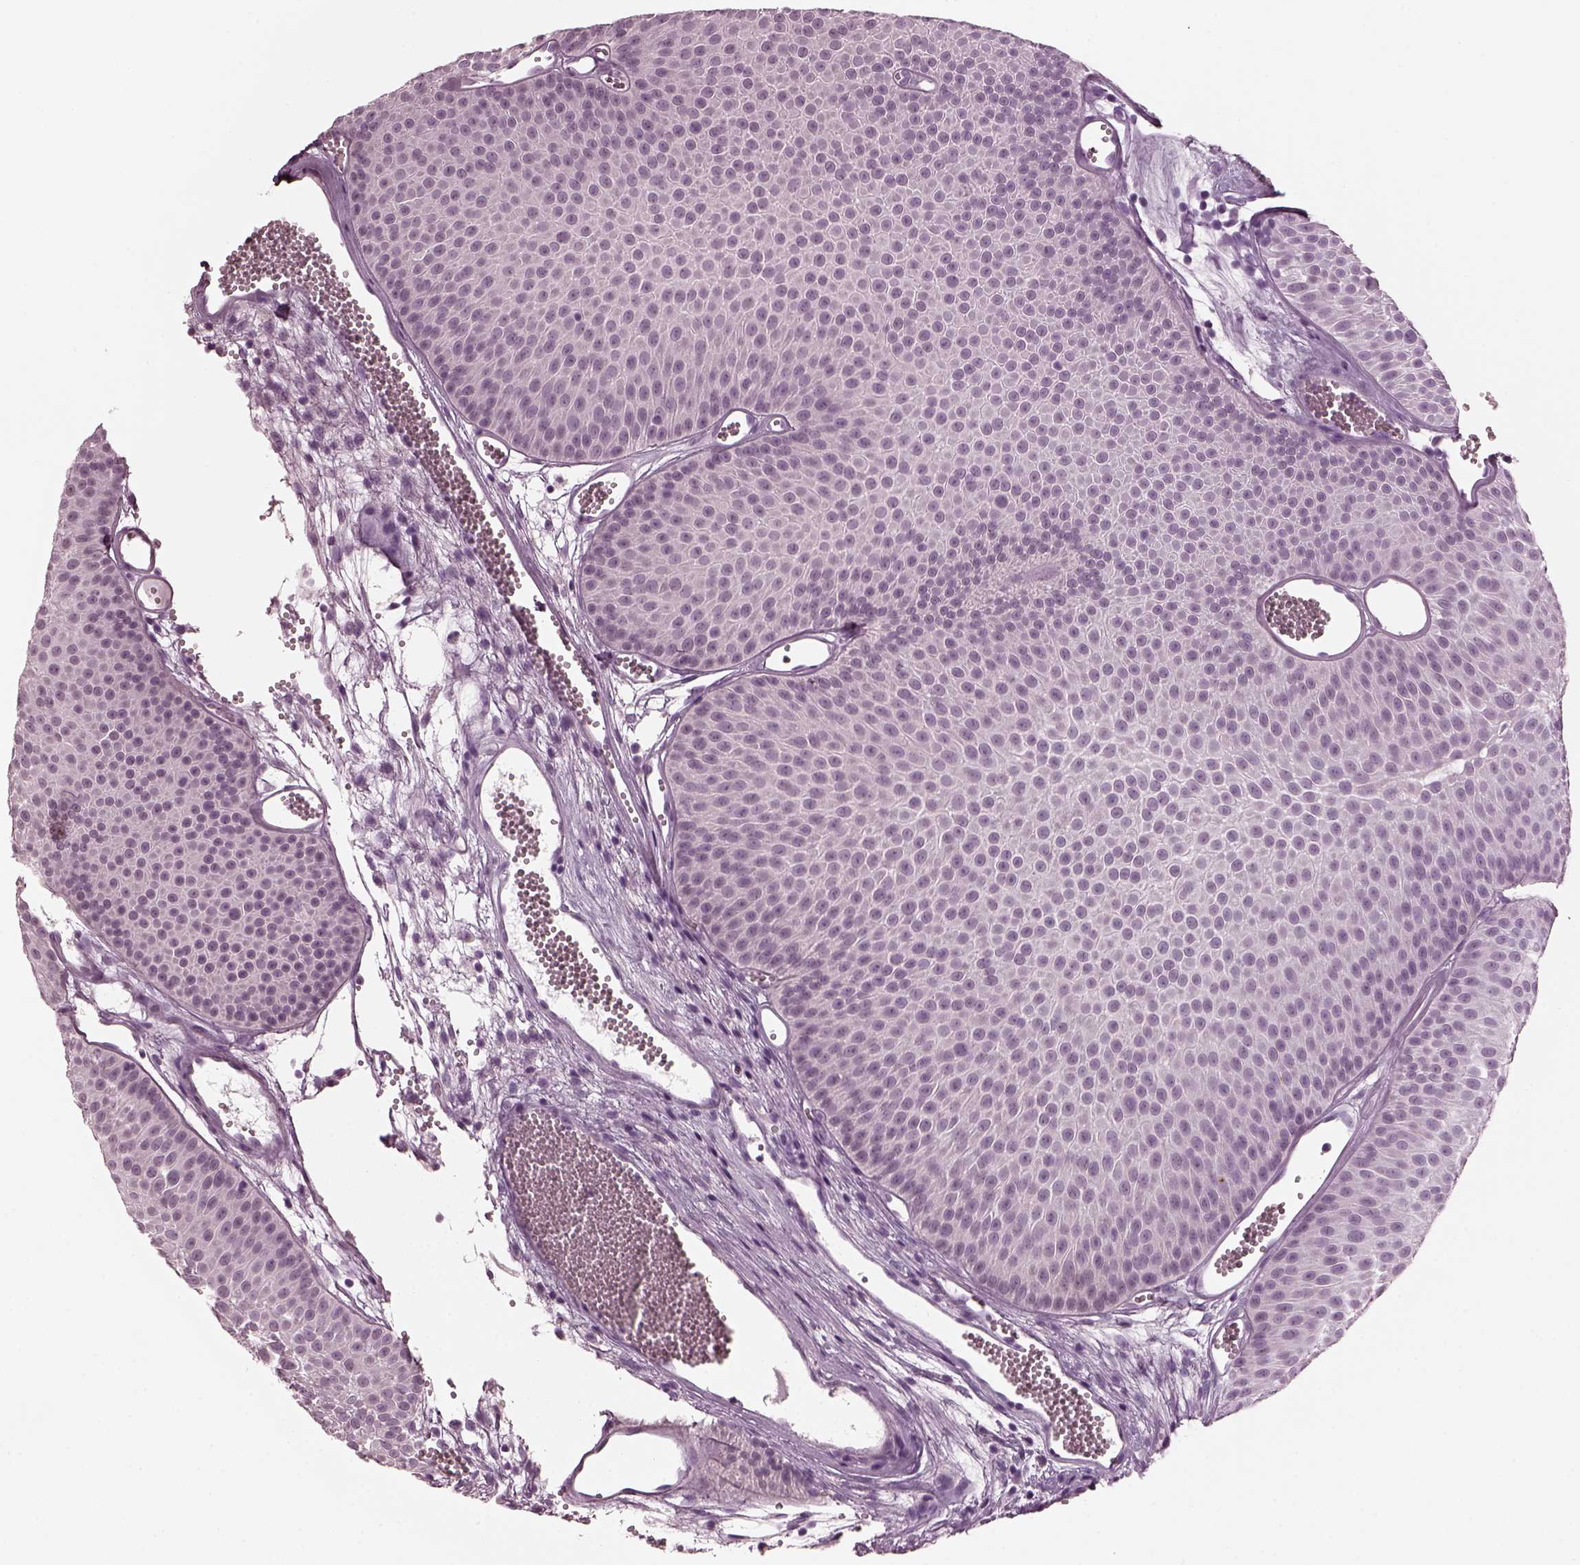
{"staining": {"intensity": "negative", "quantity": "none", "location": "none"}, "tissue": "urothelial cancer", "cell_type": "Tumor cells", "image_type": "cancer", "snomed": [{"axis": "morphology", "description": "Urothelial carcinoma, Low grade"}, {"axis": "topography", "description": "Urinary bladder"}], "caption": "Human urothelial cancer stained for a protein using immunohistochemistry reveals no staining in tumor cells.", "gene": "SLC6A17", "patient": {"sex": "male", "age": 52}}